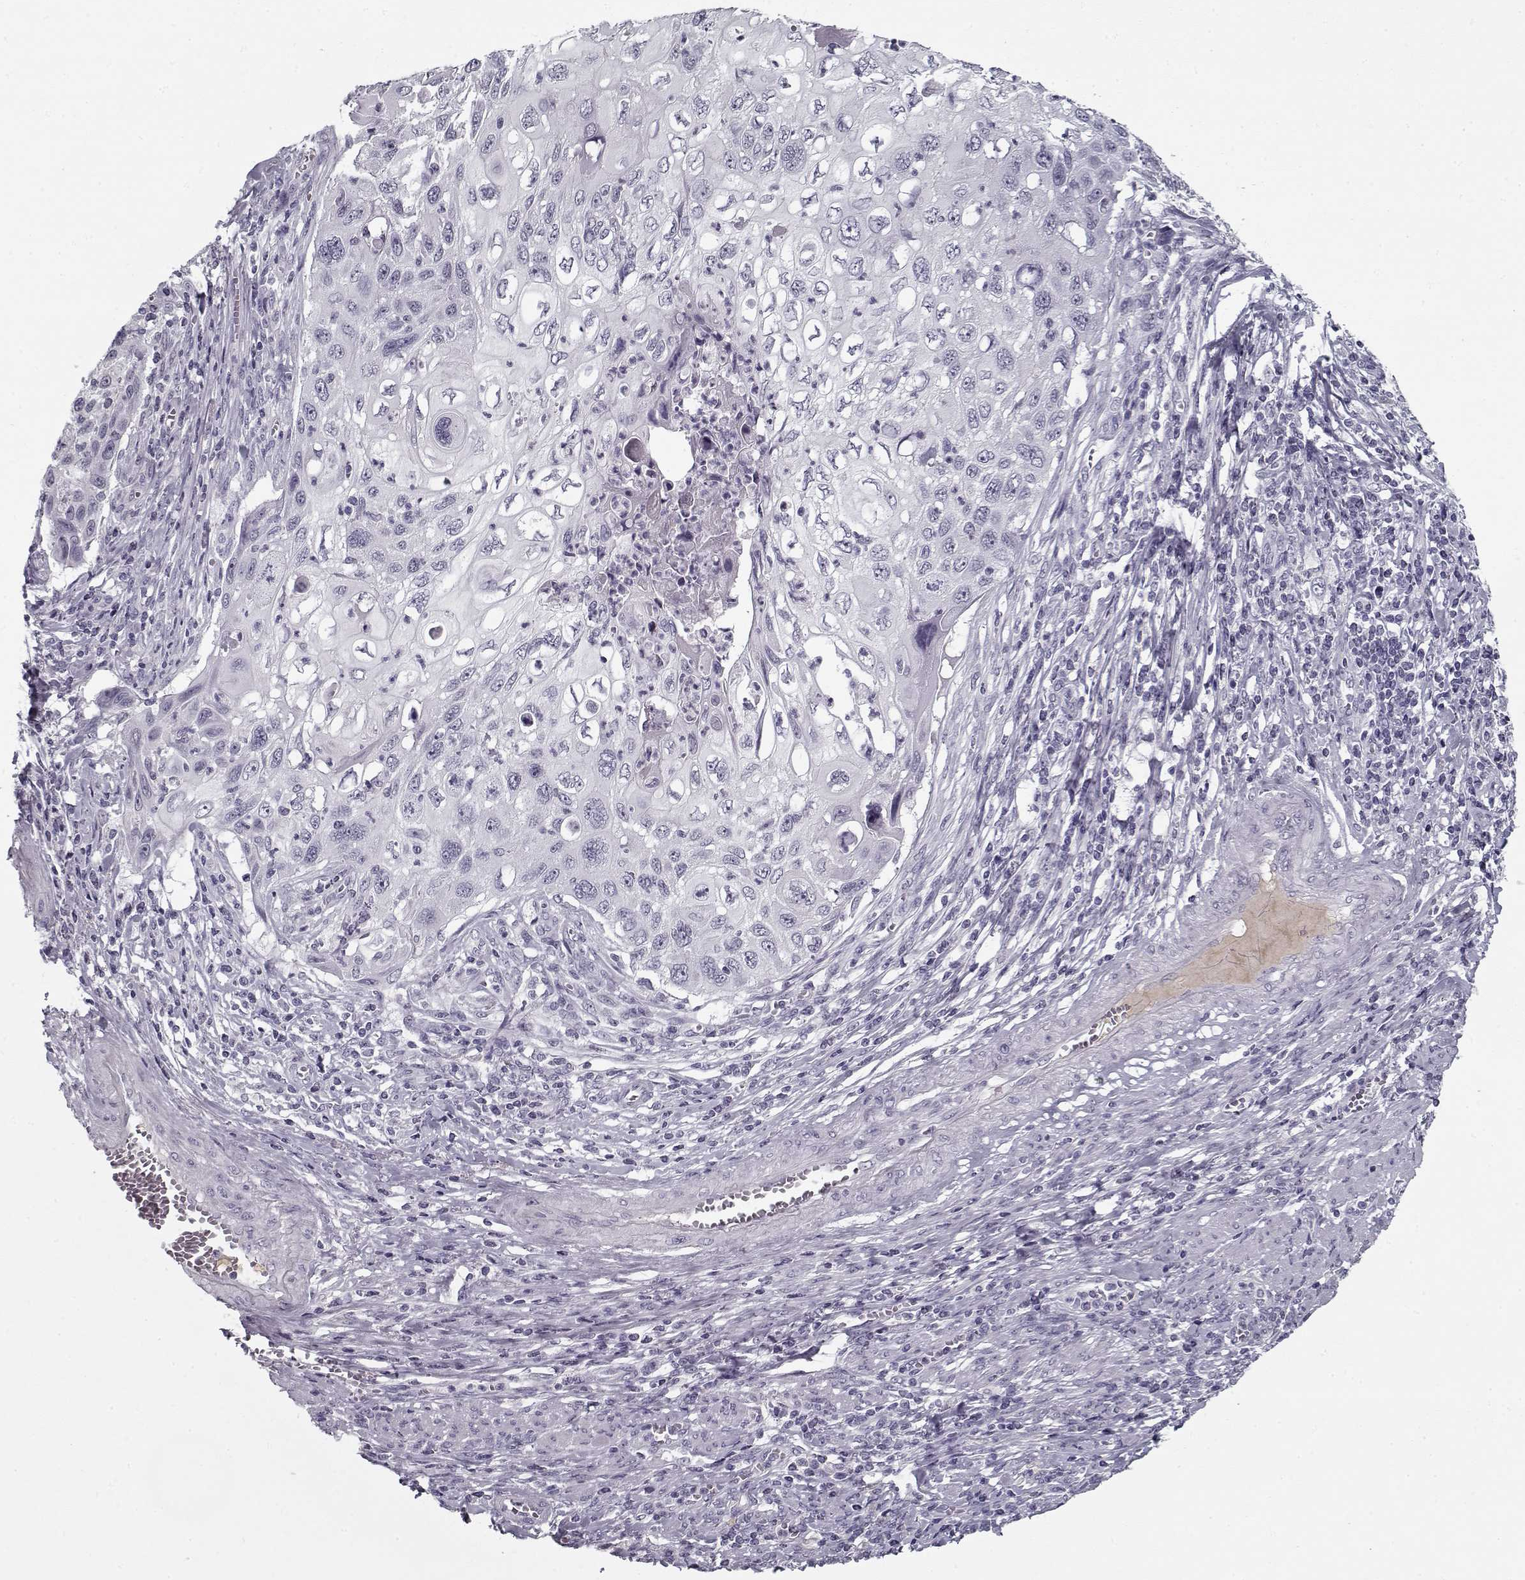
{"staining": {"intensity": "negative", "quantity": "none", "location": "none"}, "tissue": "cervical cancer", "cell_type": "Tumor cells", "image_type": "cancer", "snomed": [{"axis": "morphology", "description": "Squamous cell carcinoma, NOS"}, {"axis": "topography", "description": "Cervix"}], "caption": "An image of cervical cancer (squamous cell carcinoma) stained for a protein reveals no brown staining in tumor cells.", "gene": "SPACA9", "patient": {"sex": "female", "age": 70}}